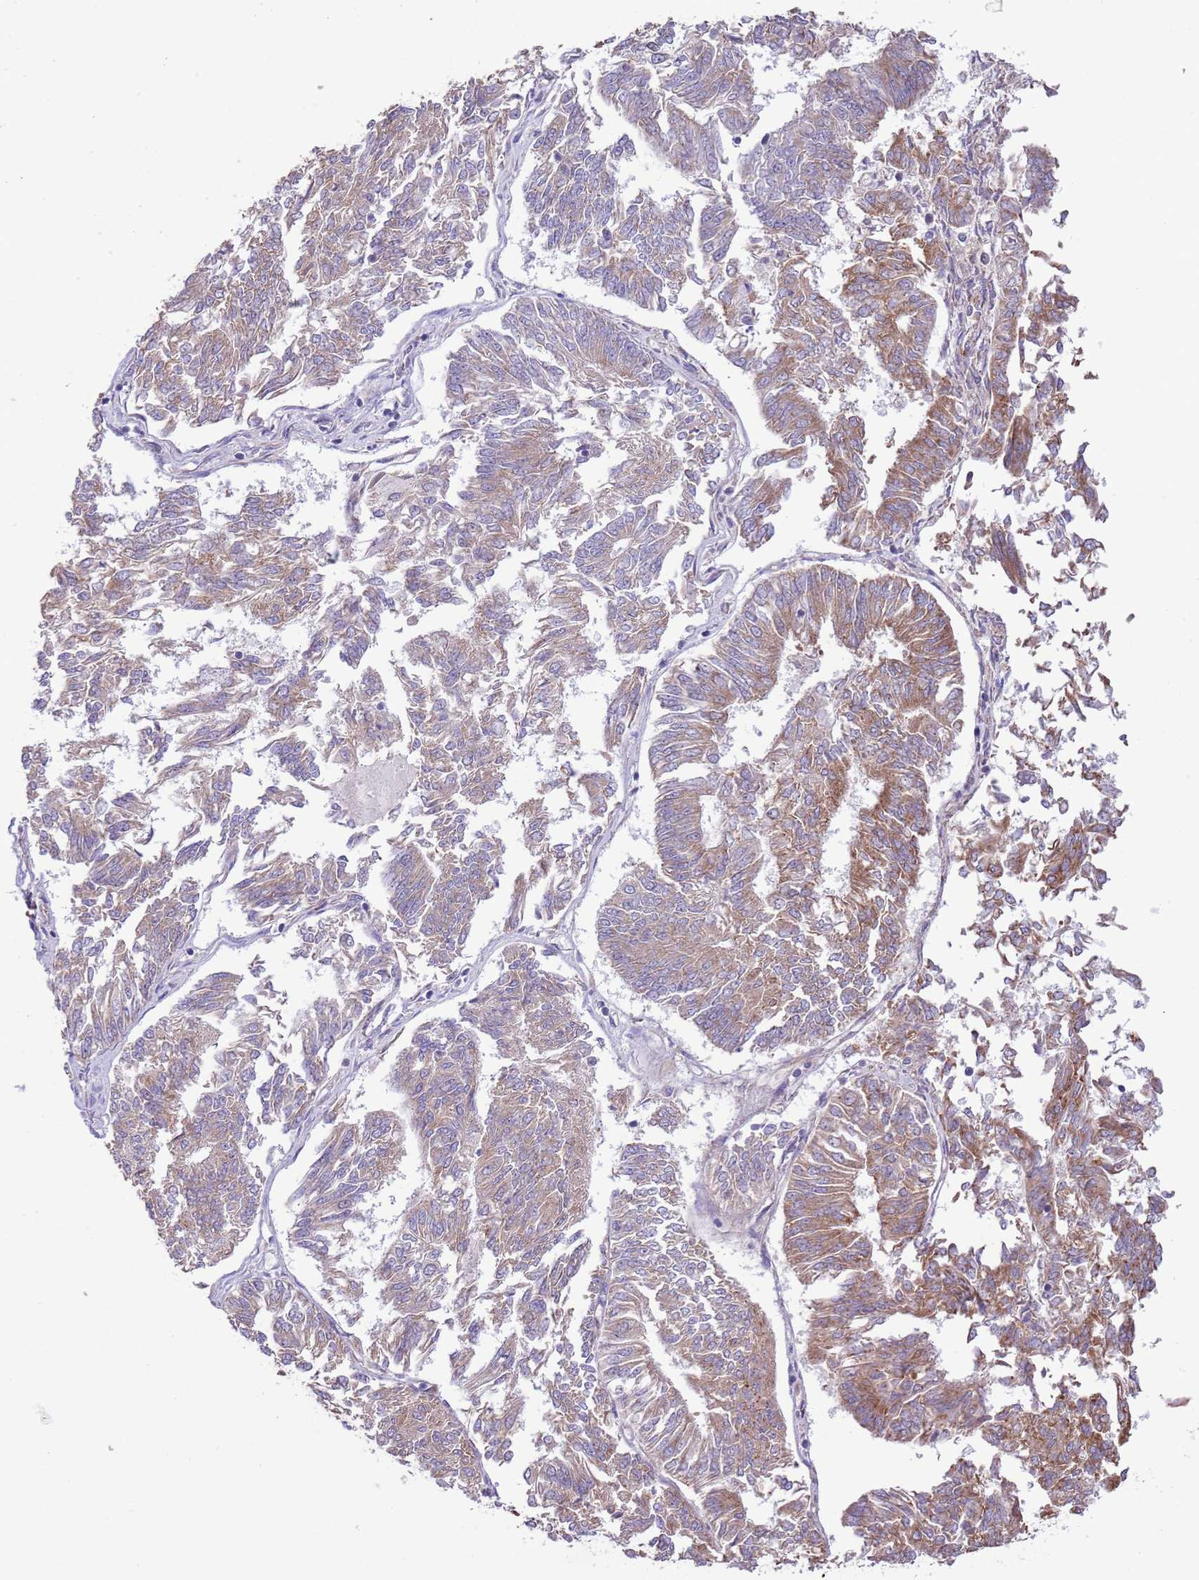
{"staining": {"intensity": "moderate", "quantity": "25%-75%", "location": "cytoplasmic/membranous"}, "tissue": "endometrial cancer", "cell_type": "Tumor cells", "image_type": "cancer", "snomed": [{"axis": "morphology", "description": "Adenocarcinoma, NOS"}, {"axis": "topography", "description": "Endometrium"}], "caption": "Human endometrial cancer (adenocarcinoma) stained with a protein marker reveals moderate staining in tumor cells.", "gene": "DAND5", "patient": {"sex": "female", "age": 58}}